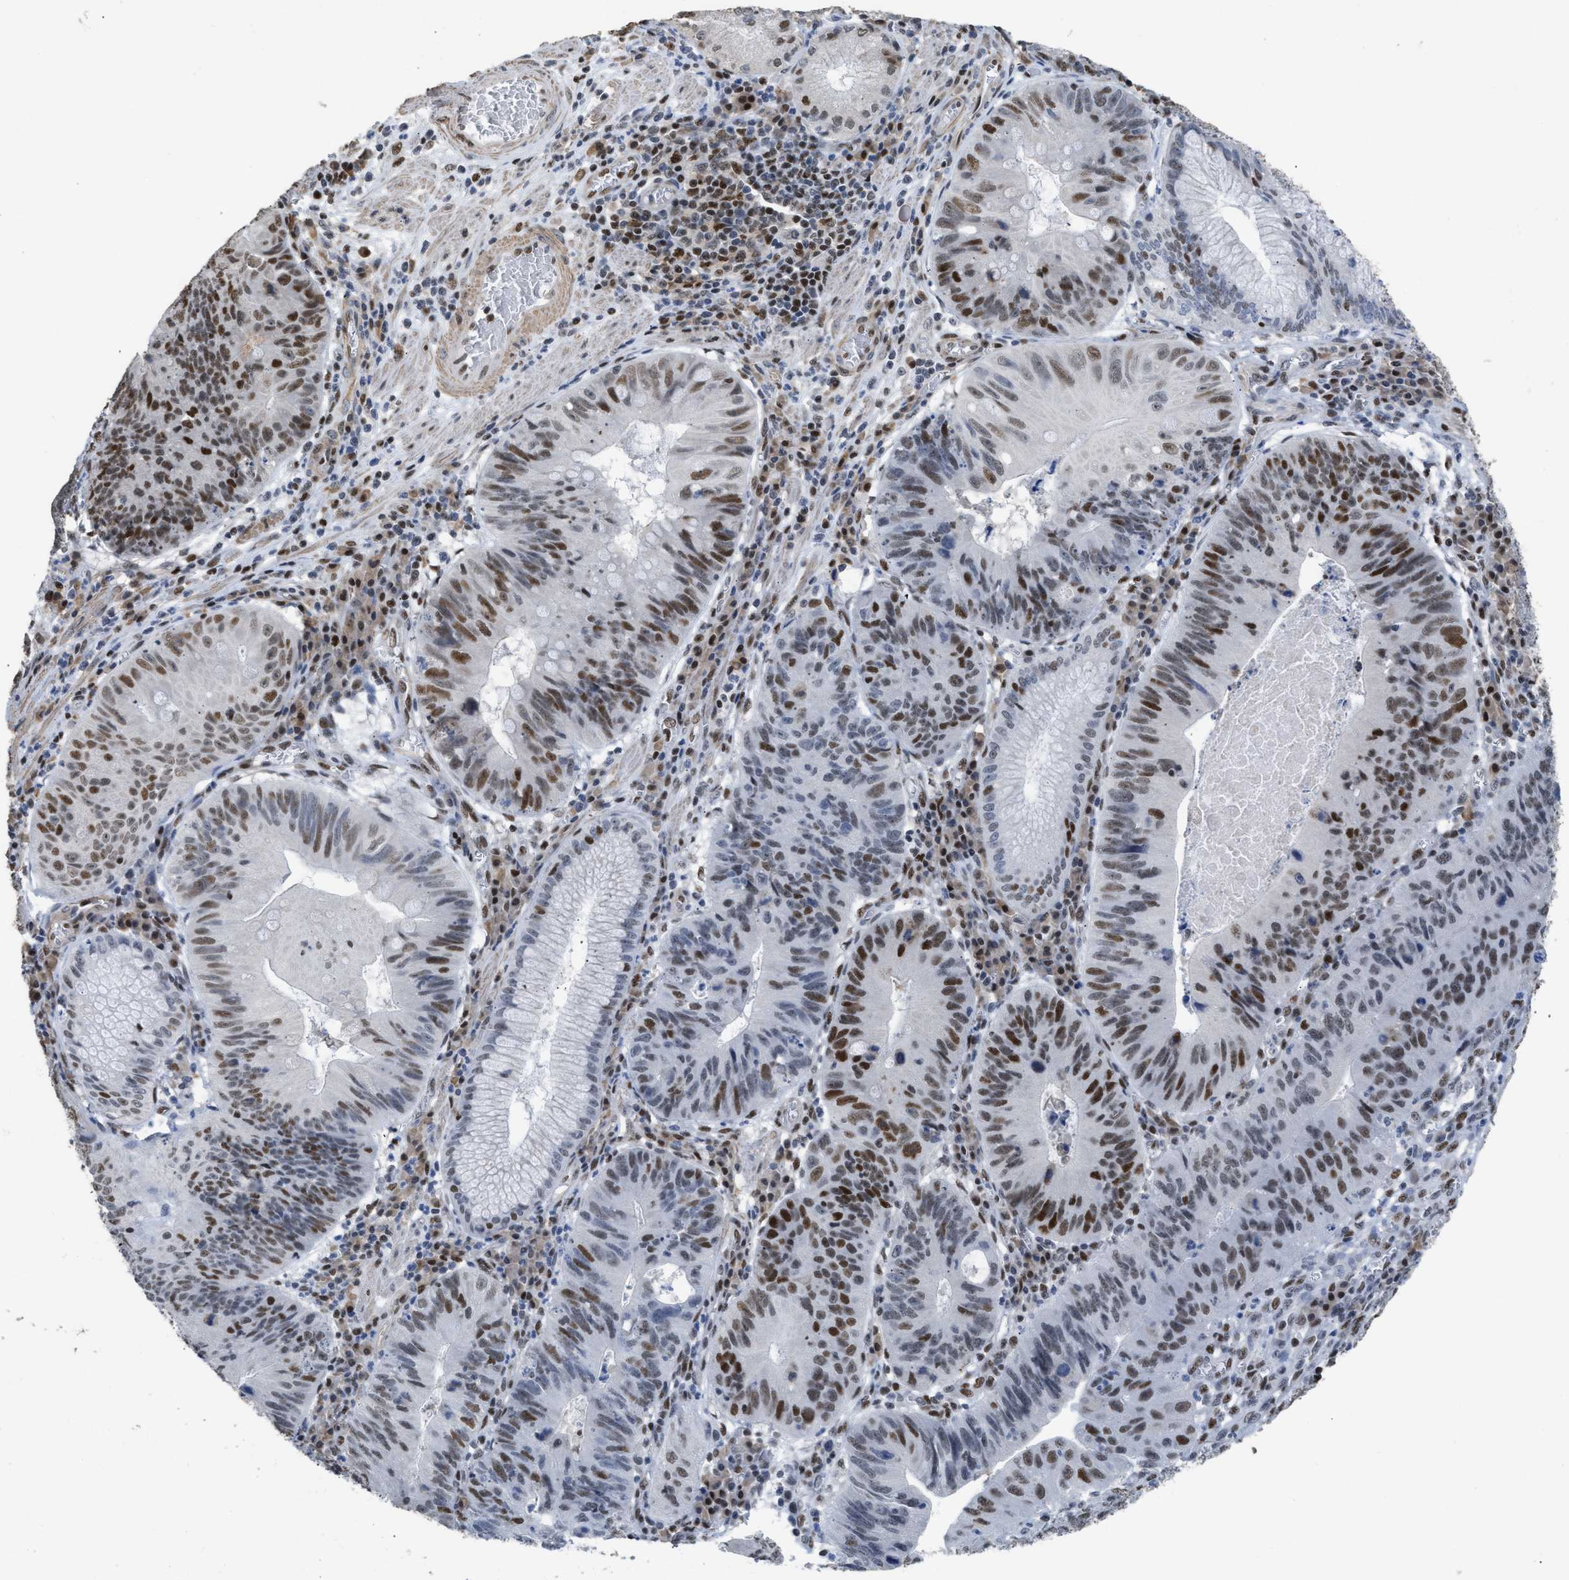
{"staining": {"intensity": "strong", "quantity": "25%-75%", "location": "nuclear"}, "tissue": "stomach cancer", "cell_type": "Tumor cells", "image_type": "cancer", "snomed": [{"axis": "morphology", "description": "Adenocarcinoma, NOS"}, {"axis": "topography", "description": "Stomach"}], "caption": "DAB immunohistochemical staining of stomach adenocarcinoma reveals strong nuclear protein positivity in approximately 25%-75% of tumor cells.", "gene": "SCAF4", "patient": {"sex": "male", "age": 59}}